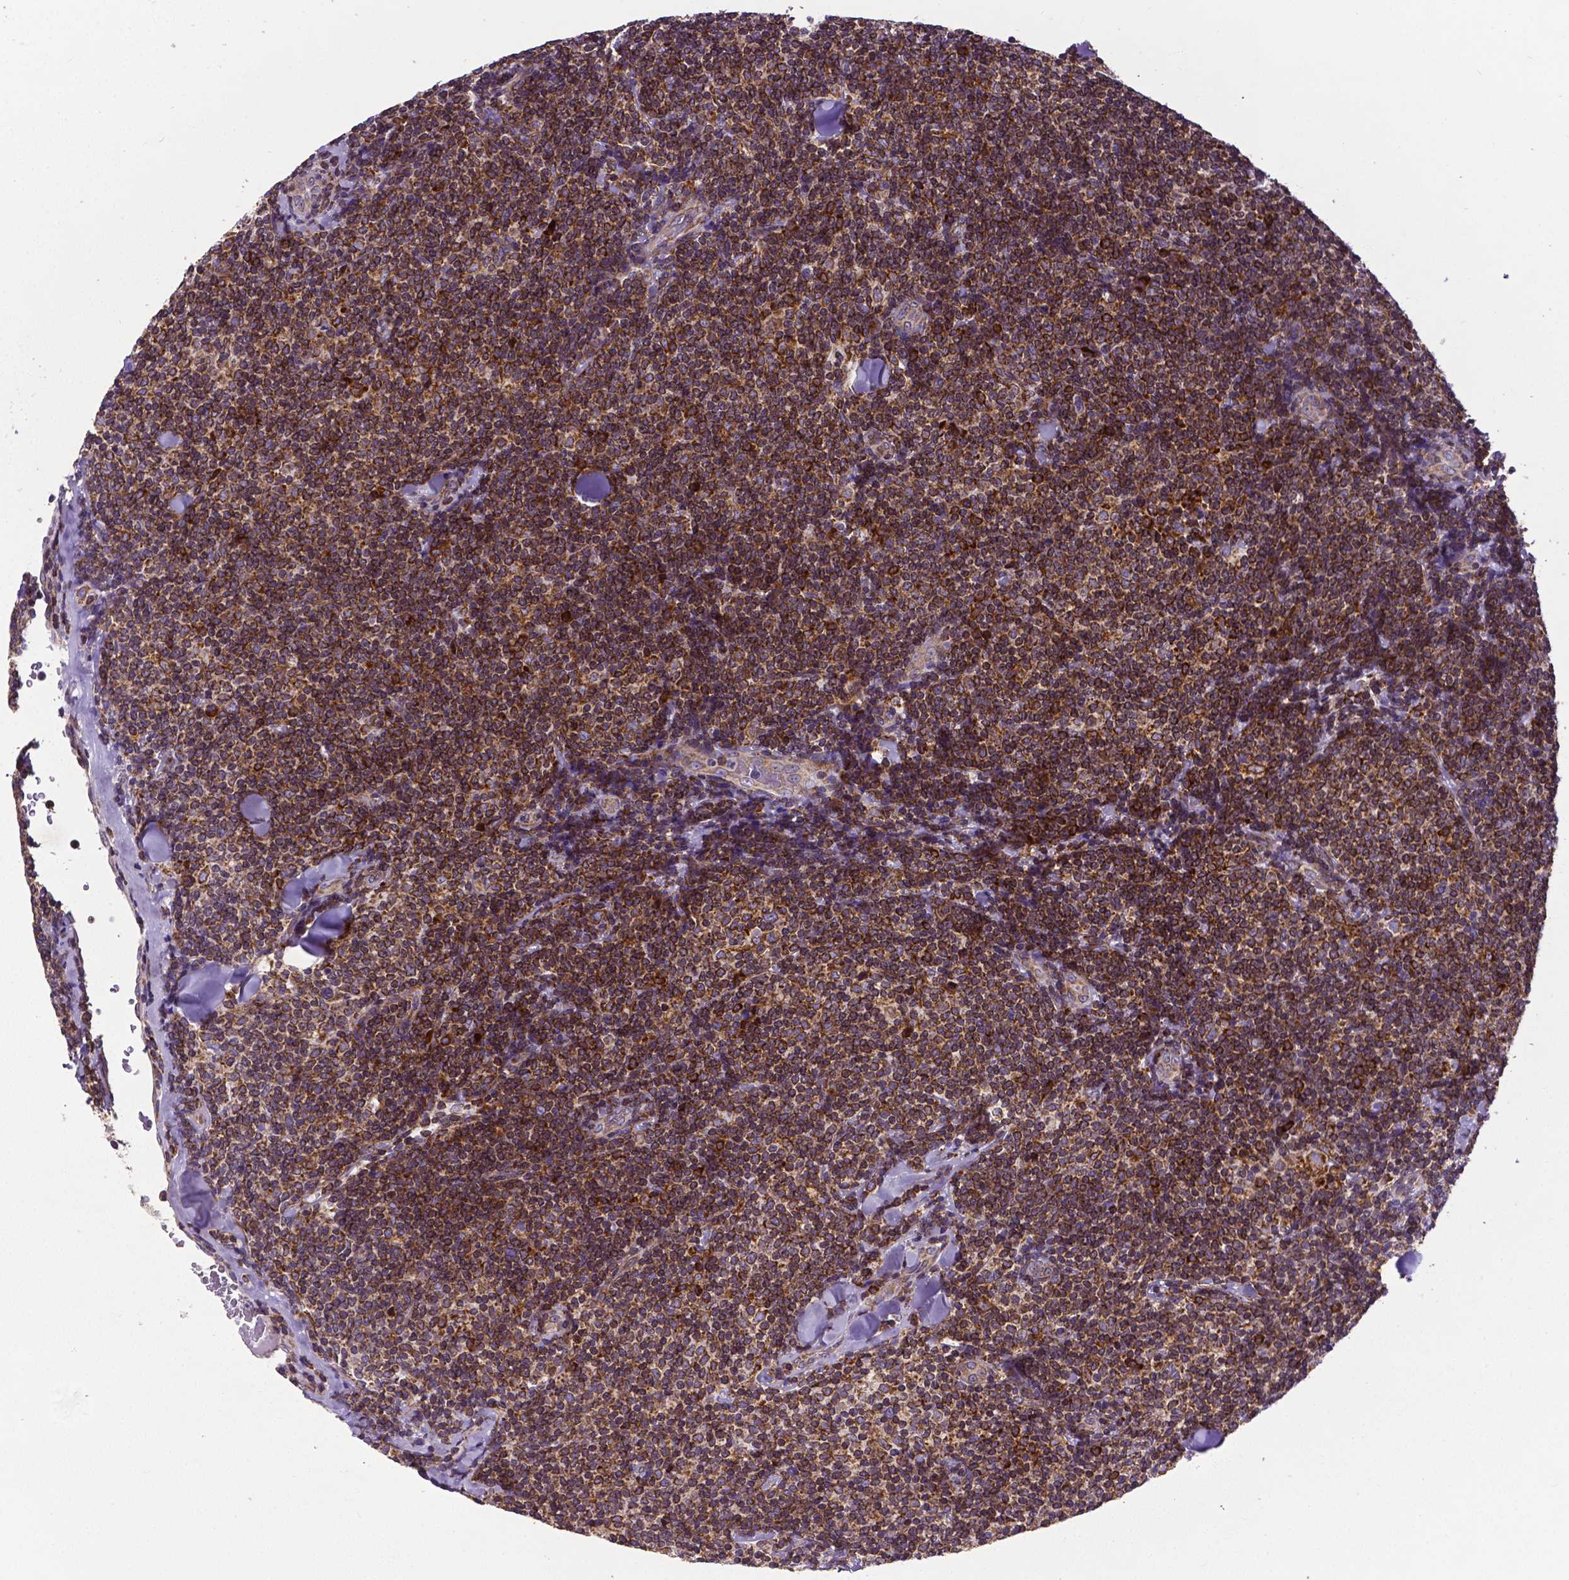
{"staining": {"intensity": "strong", "quantity": ">75%", "location": "cytoplasmic/membranous"}, "tissue": "lymphoma", "cell_type": "Tumor cells", "image_type": "cancer", "snomed": [{"axis": "morphology", "description": "Malignant lymphoma, non-Hodgkin's type, Low grade"}, {"axis": "topography", "description": "Lymph node"}], "caption": "A high amount of strong cytoplasmic/membranous staining is present in about >75% of tumor cells in low-grade malignant lymphoma, non-Hodgkin's type tissue. Nuclei are stained in blue.", "gene": "MTDH", "patient": {"sex": "female", "age": 56}}